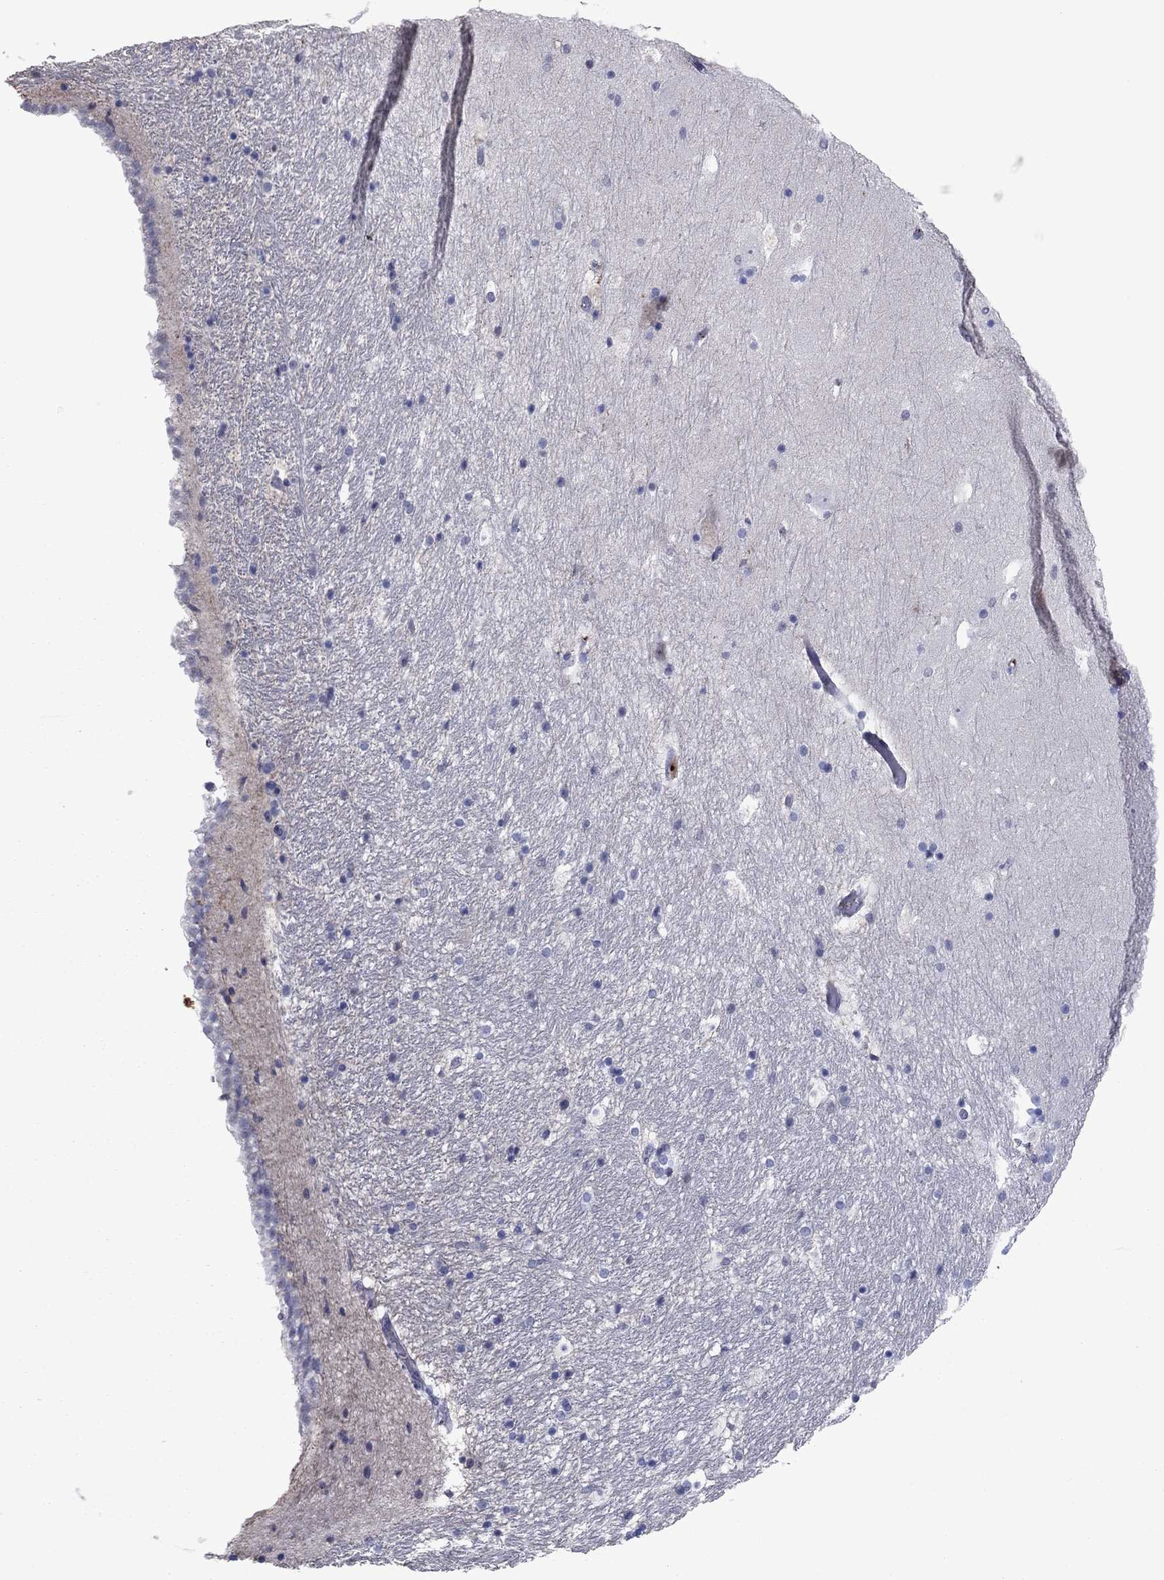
{"staining": {"intensity": "negative", "quantity": "none", "location": "none"}, "tissue": "hippocampus", "cell_type": "Glial cells", "image_type": "normal", "snomed": [{"axis": "morphology", "description": "Normal tissue, NOS"}, {"axis": "topography", "description": "Hippocampus"}], "caption": "Photomicrograph shows no significant protein positivity in glial cells of unremarkable hippocampus.", "gene": "HPX", "patient": {"sex": "male", "age": 51}}